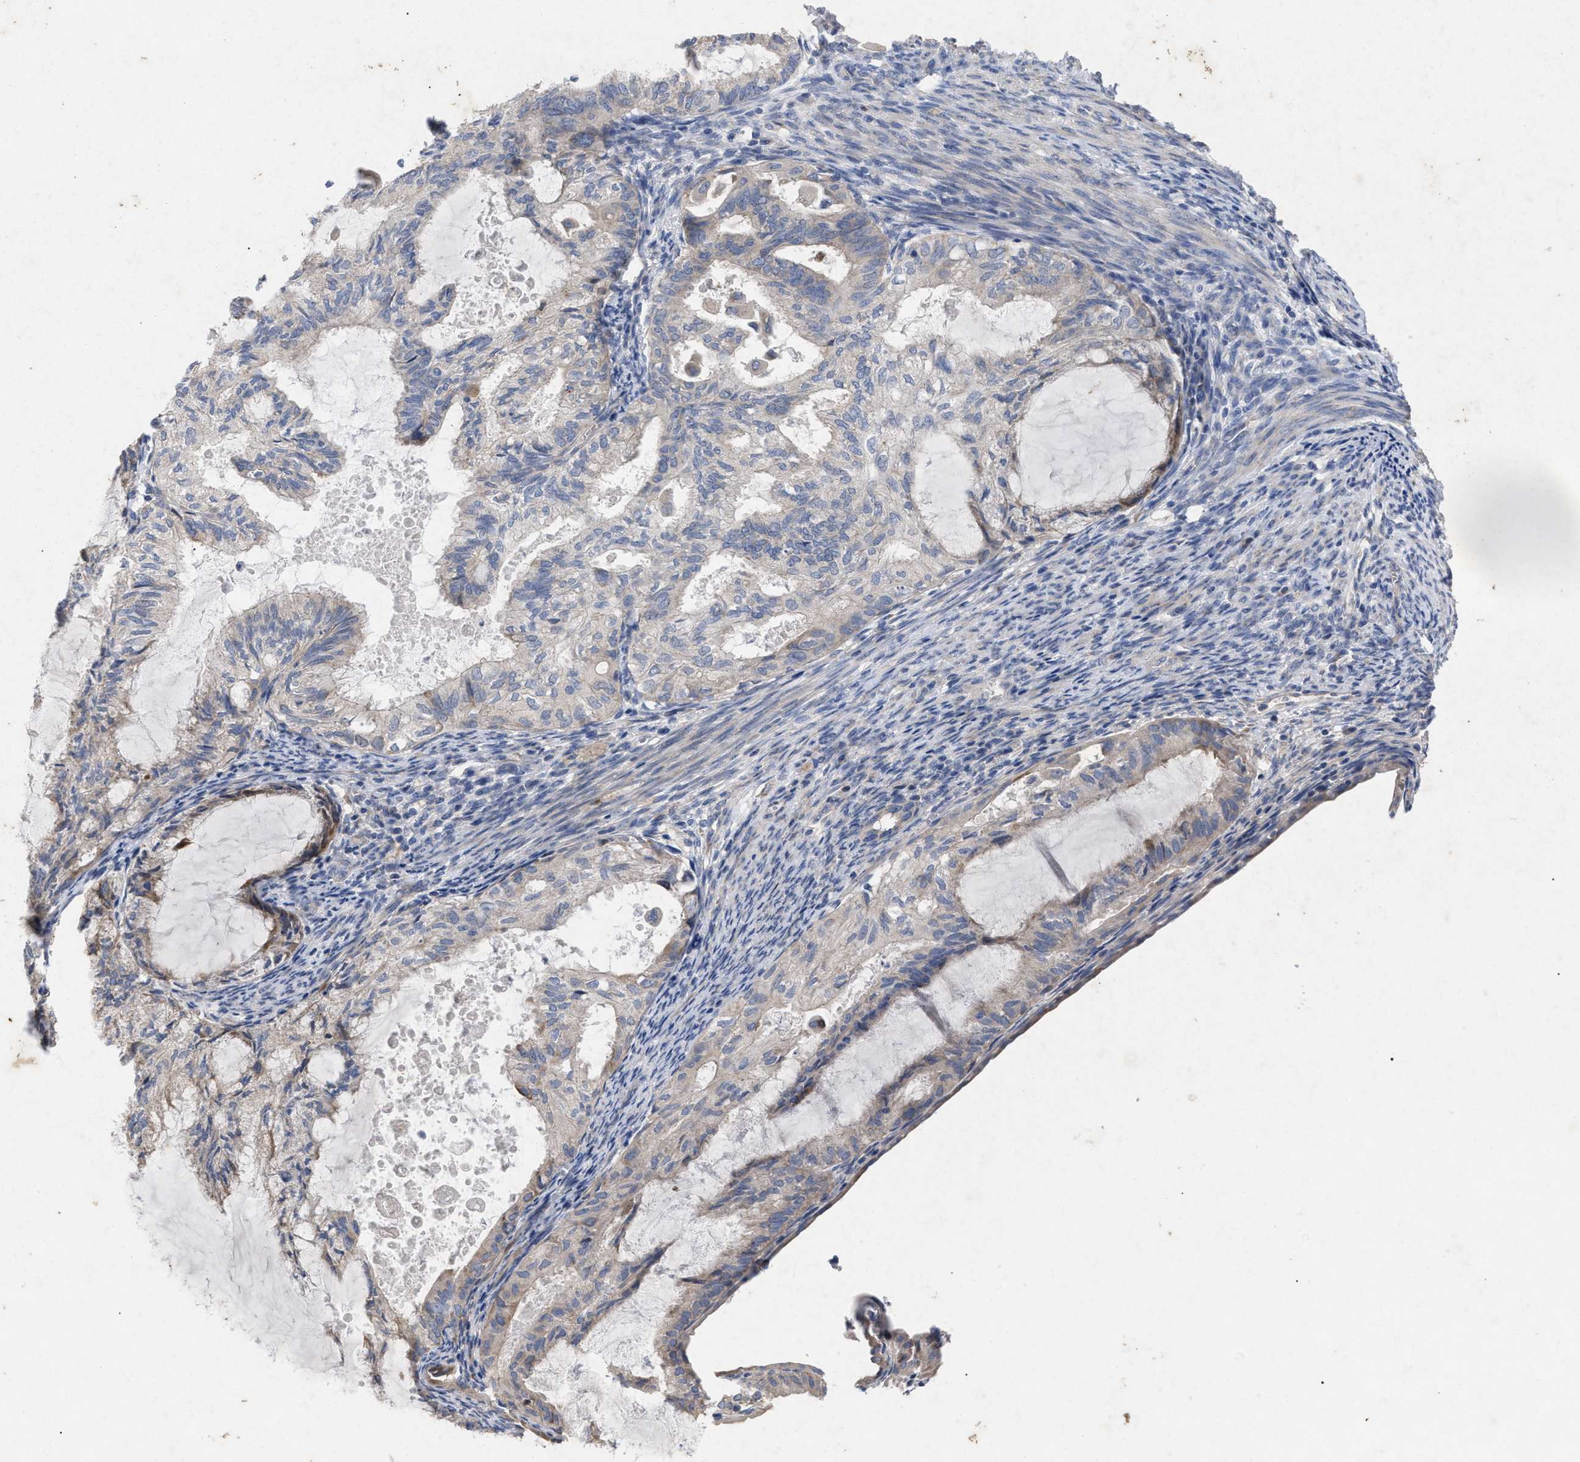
{"staining": {"intensity": "moderate", "quantity": "<25%", "location": "cytoplasmic/membranous"}, "tissue": "cervical cancer", "cell_type": "Tumor cells", "image_type": "cancer", "snomed": [{"axis": "morphology", "description": "Normal tissue, NOS"}, {"axis": "morphology", "description": "Adenocarcinoma, NOS"}, {"axis": "topography", "description": "Cervix"}, {"axis": "topography", "description": "Endometrium"}], "caption": "Cervical cancer stained for a protein exhibits moderate cytoplasmic/membranous positivity in tumor cells. The staining was performed using DAB to visualize the protein expression in brown, while the nuclei were stained in blue with hematoxylin (Magnification: 20x).", "gene": "VIP", "patient": {"sex": "female", "age": 86}}